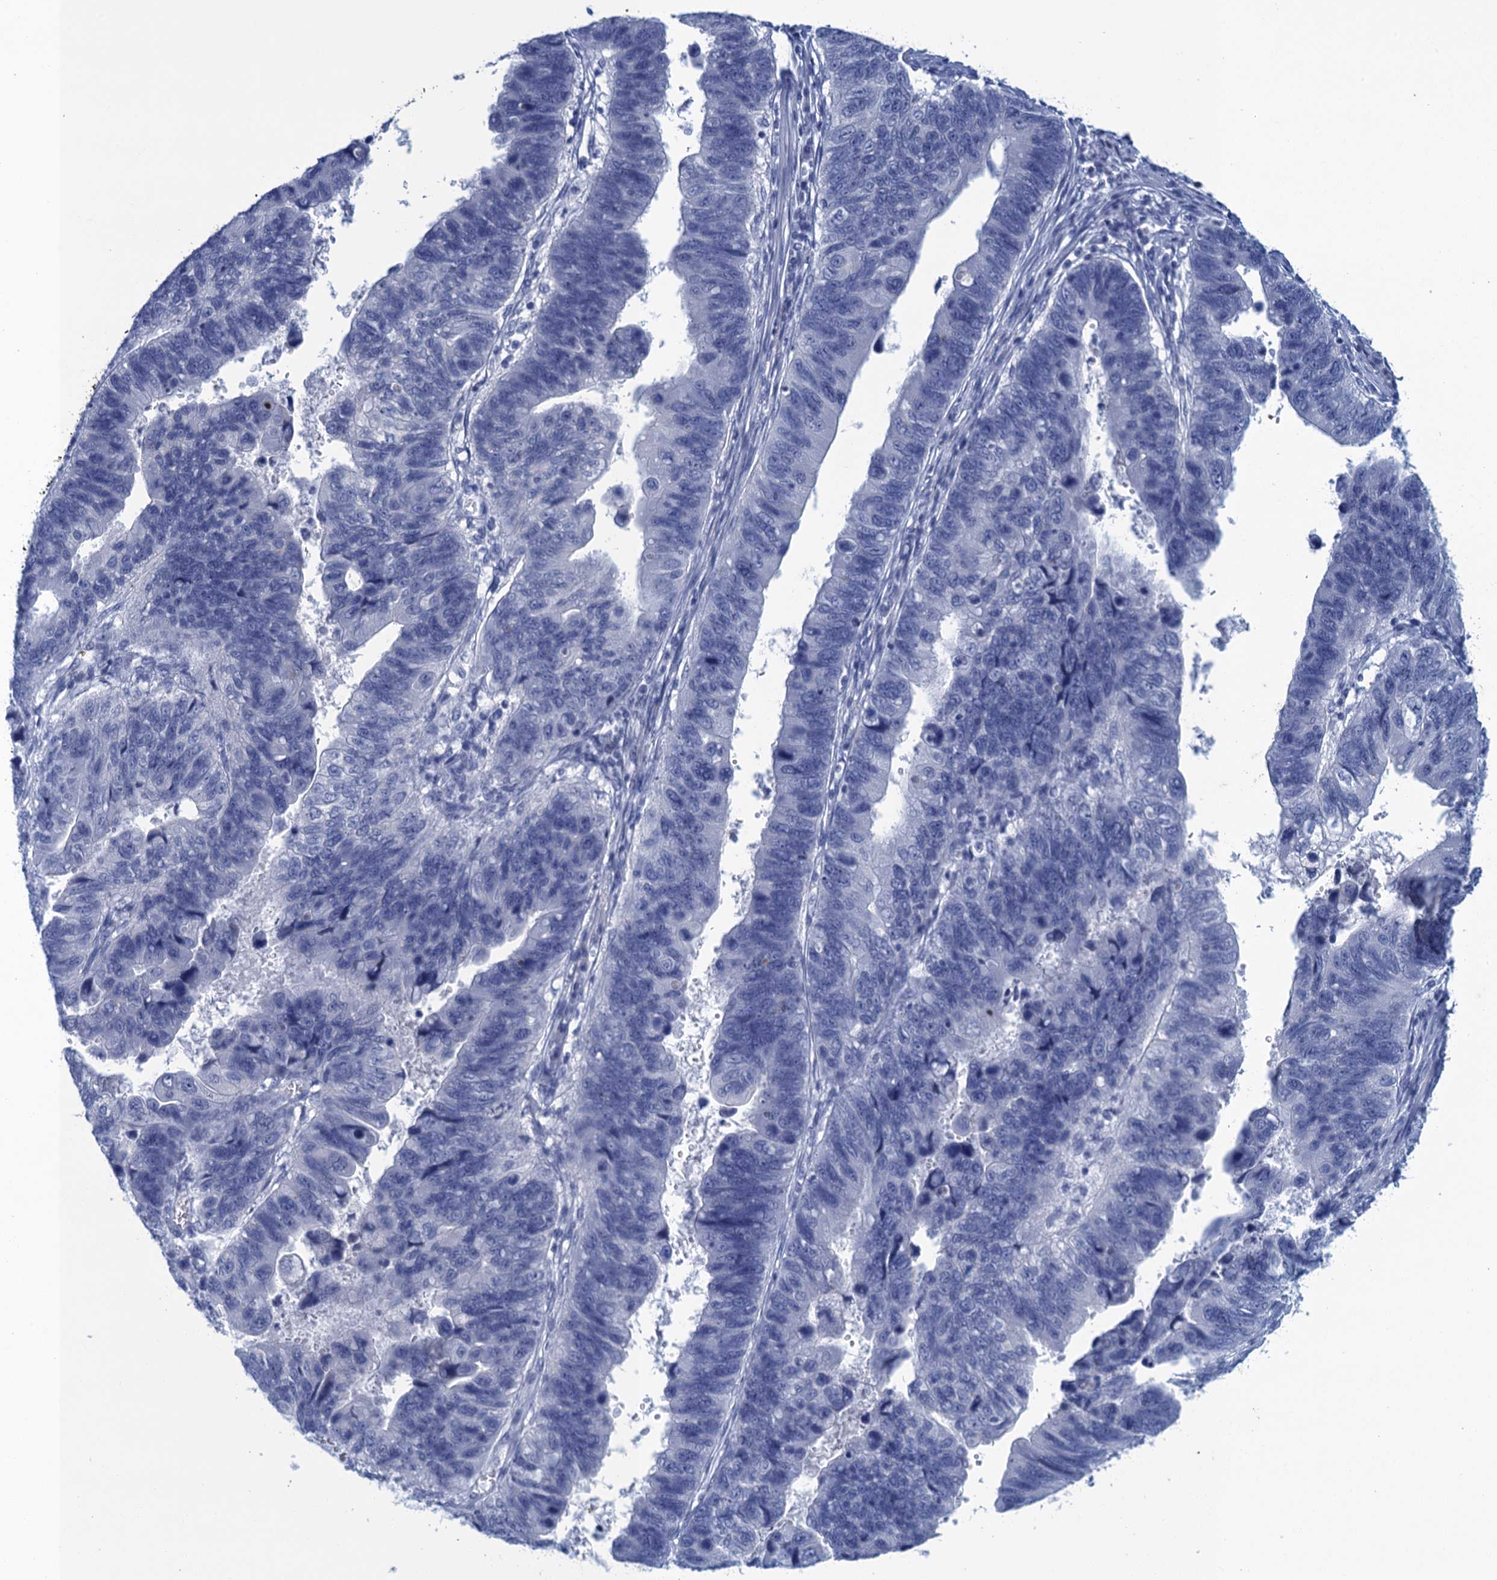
{"staining": {"intensity": "negative", "quantity": "none", "location": "none"}, "tissue": "stomach cancer", "cell_type": "Tumor cells", "image_type": "cancer", "snomed": [{"axis": "morphology", "description": "Adenocarcinoma, NOS"}, {"axis": "topography", "description": "Stomach"}], "caption": "DAB (3,3'-diaminobenzidine) immunohistochemical staining of human adenocarcinoma (stomach) demonstrates no significant staining in tumor cells.", "gene": "SCEL", "patient": {"sex": "male", "age": 59}}